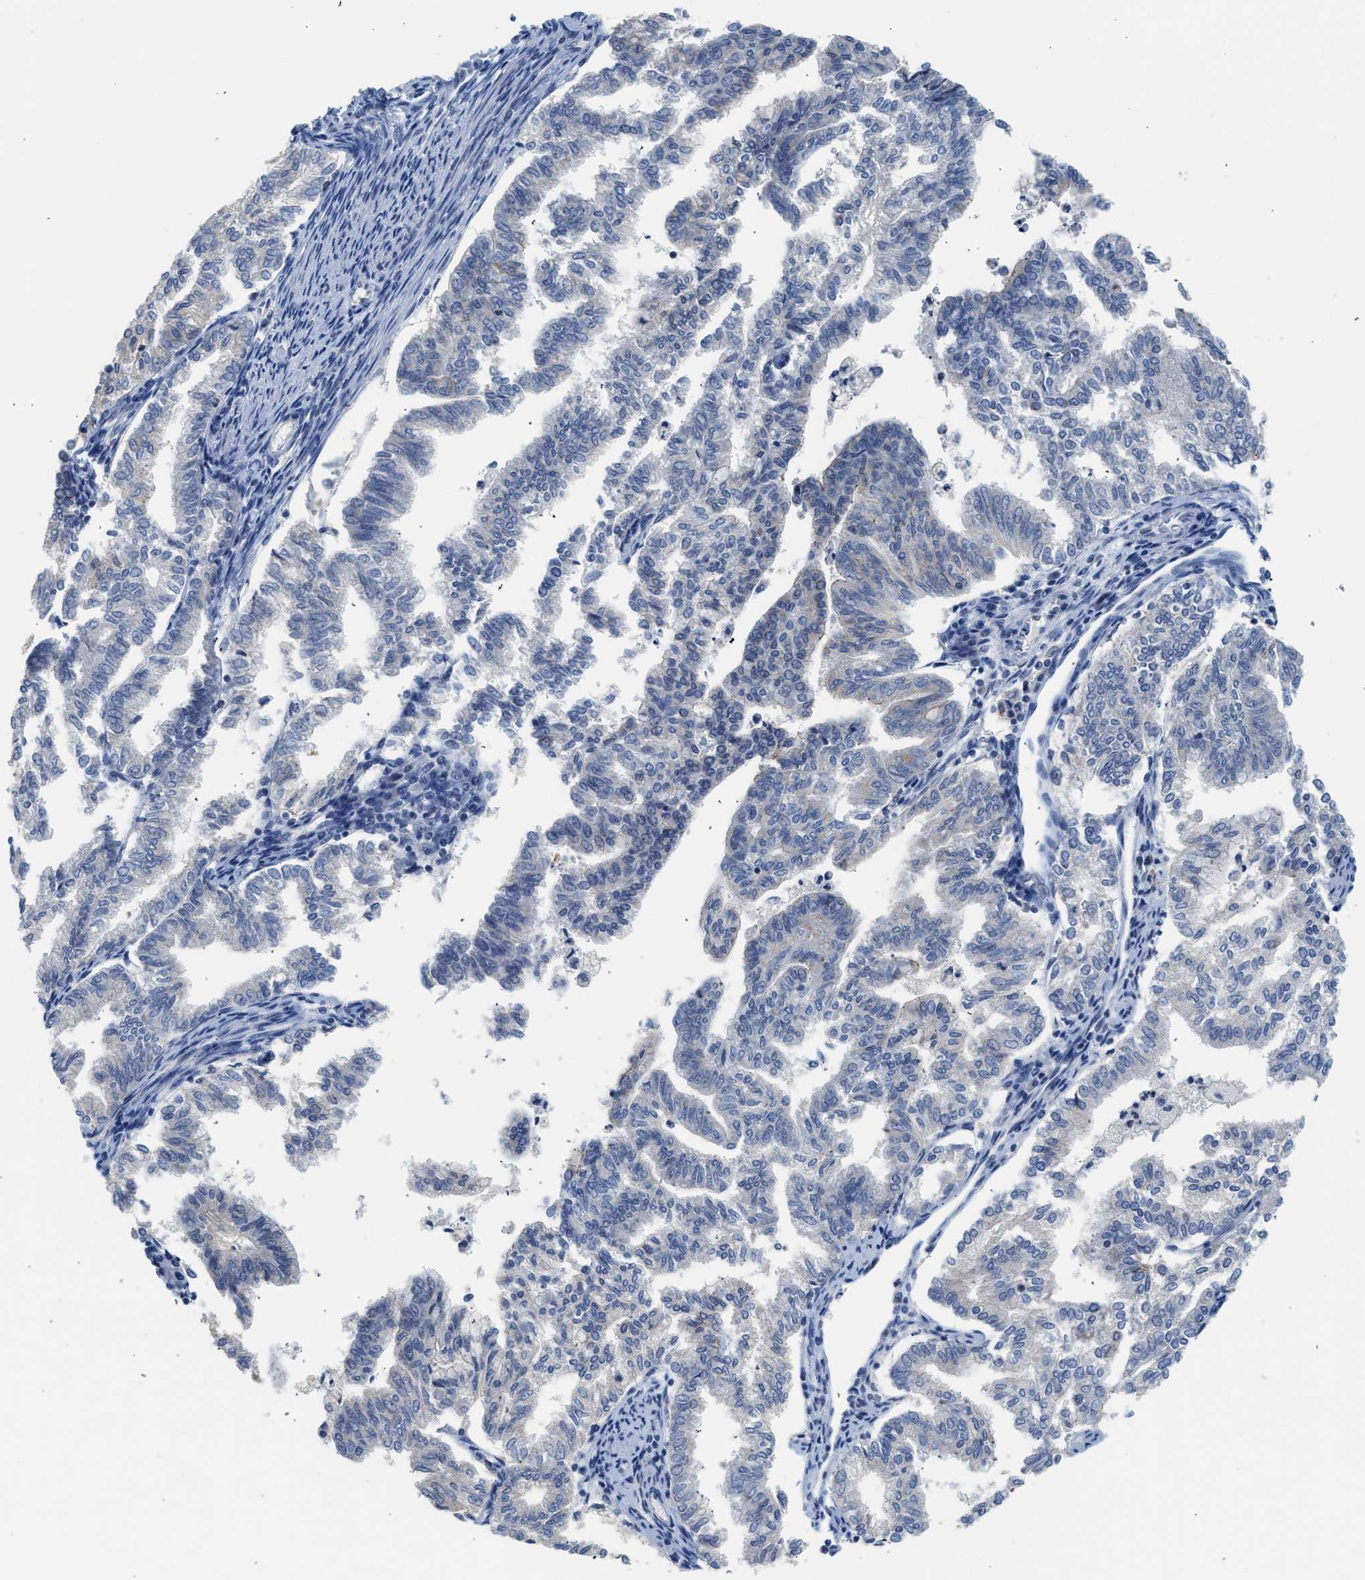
{"staining": {"intensity": "negative", "quantity": "none", "location": "none"}, "tissue": "endometrial cancer", "cell_type": "Tumor cells", "image_type": "cancer", "snomed": [{"axis": "morphology", "description": "Adenocarcinoma, NOS"}, {"axis": "topography", "description": "Endometrium"}], "caption": "DAB (3,3'-diaminobenzidine) immunohistochemical staining of human adenocarcinoma (endometrial) displays no significant staining in tumor cells.", "gene": "CSF3R", "patient": {"sex": "female", "age": 79}}